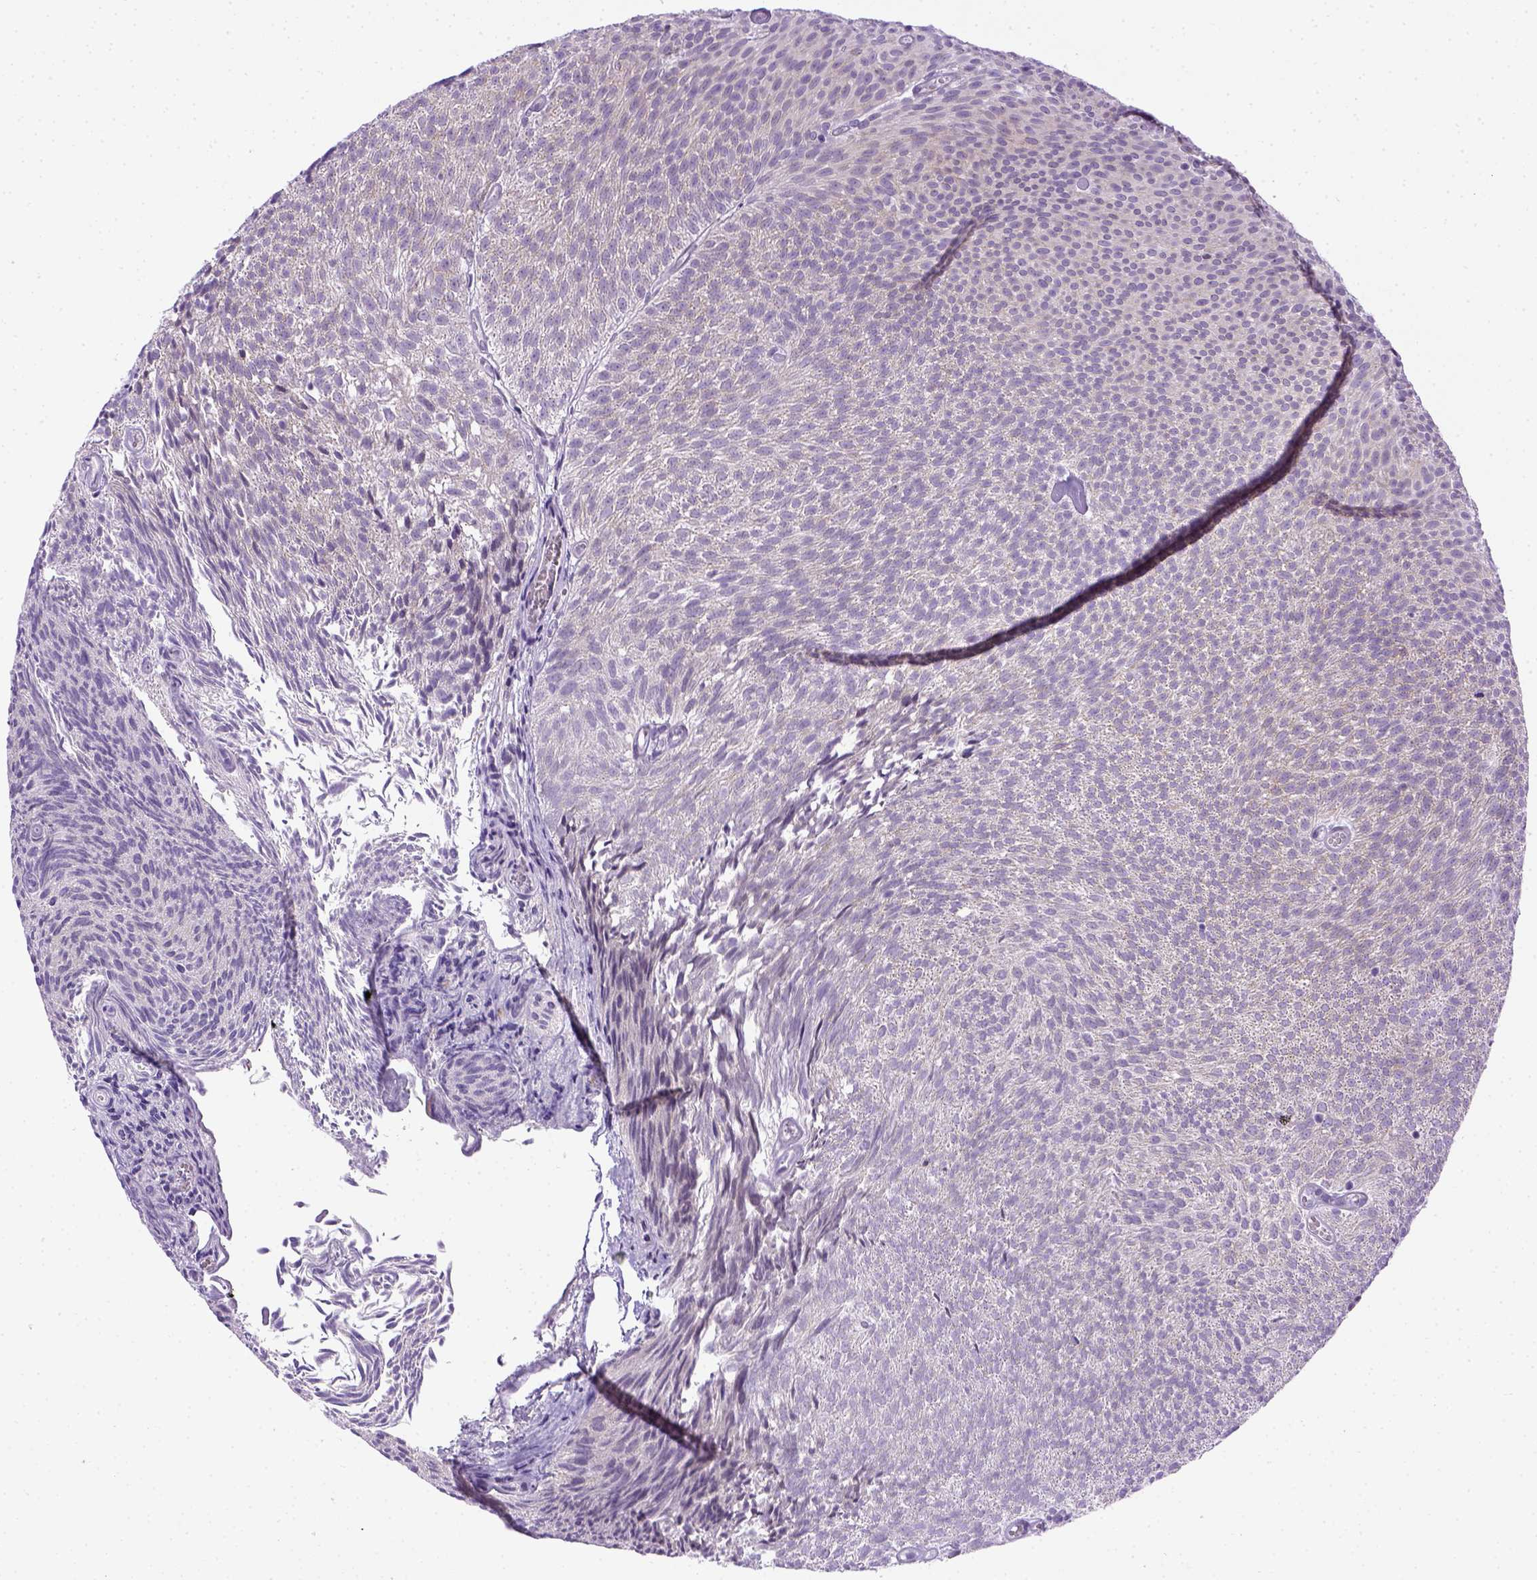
{"staining": {"intensity": "negative", "quantity": "none", "location": "none"}, "tissue": "urothelial cancer", "cell_type": "Tumor cells", "image_type": "cancer", "snomed": [{"axis": "morphology", "description": "Urothelial carcinoma, Low grade"}, {"axis": "topography", "description": "Urinary bladder"}], "caption": "A high-resolution micrograph shows immunohistochemistry (IHC) staining of urothelial carcinoma (low-grade), which reveals no significant staining in tumor cells.", "gene": "FAM184B", "patient": {"sex": "male", "age": 77}}